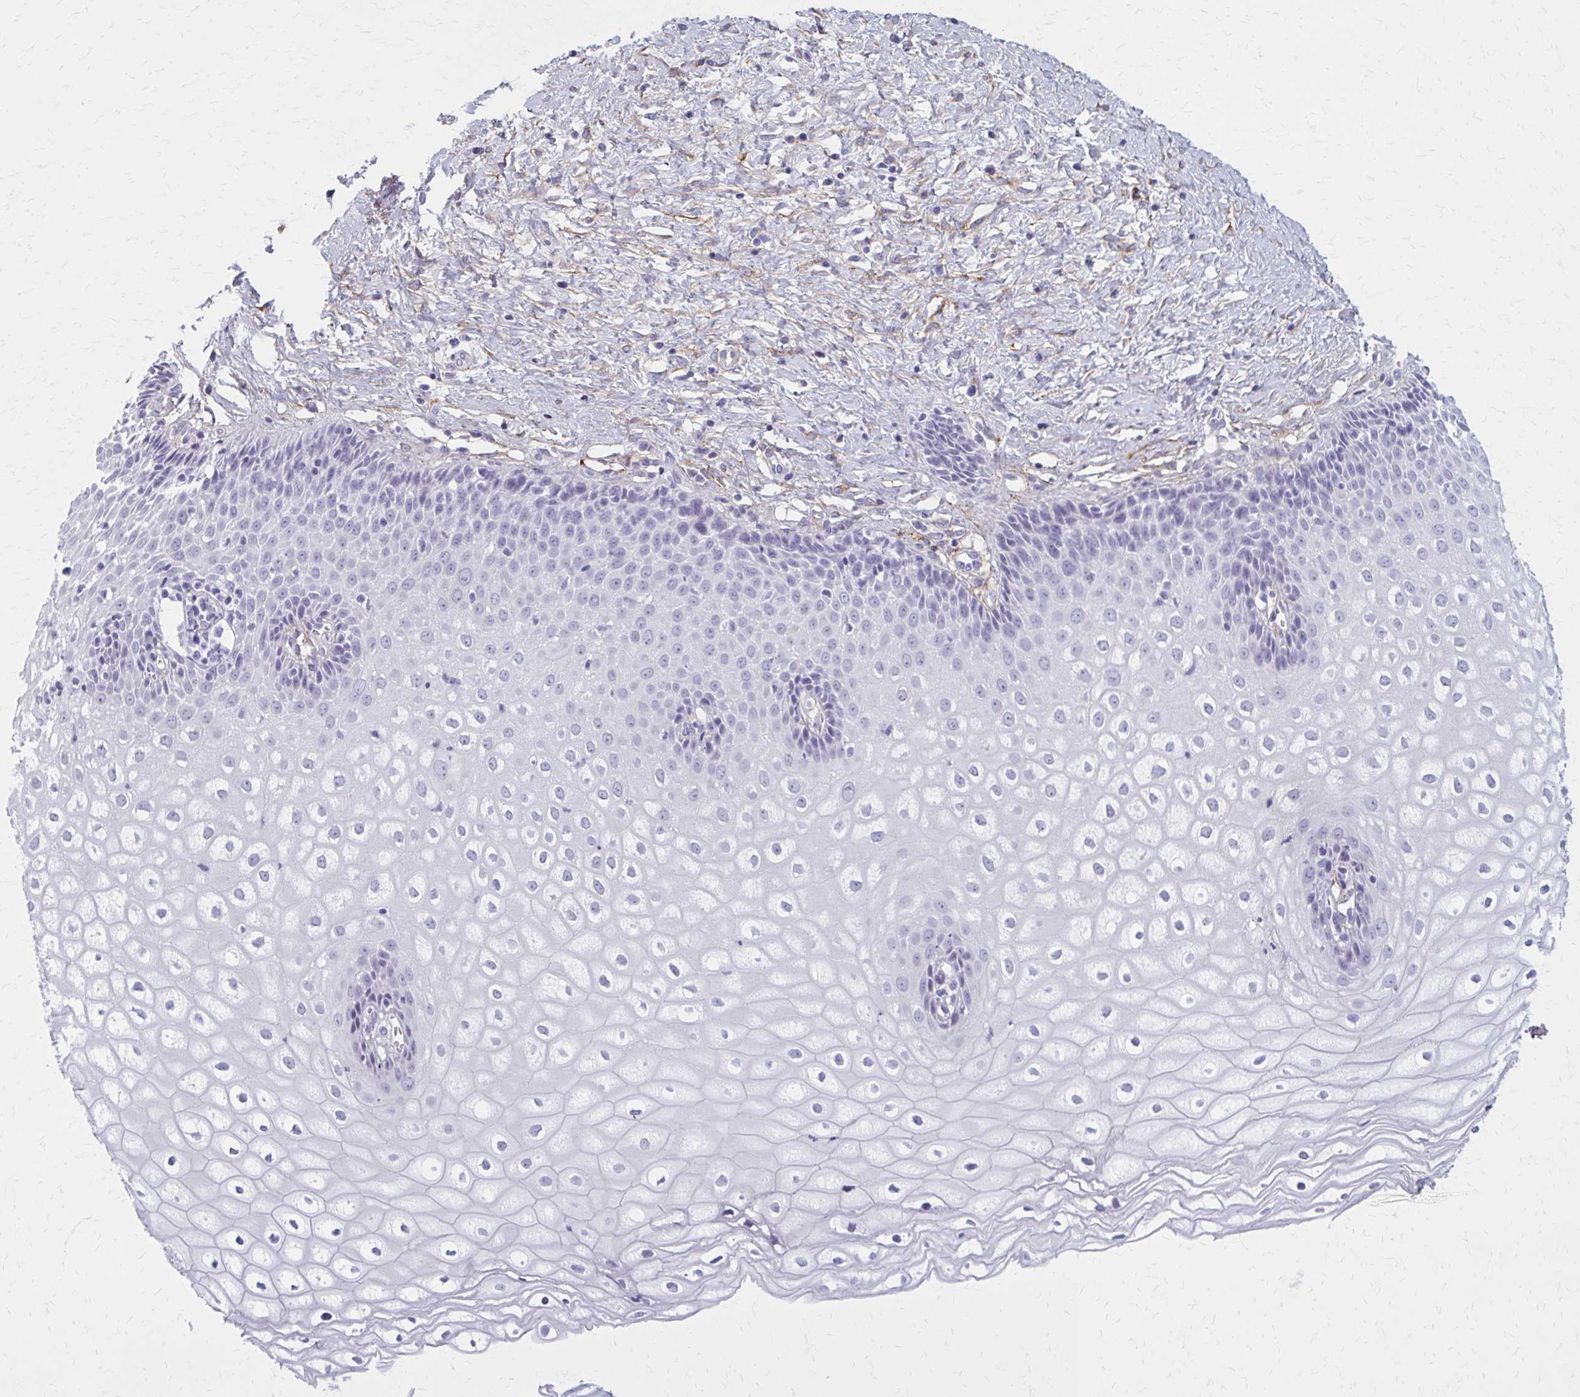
{"staining": {"intensity": "negative", "quantity": "none", "location": "none"}, "tissue": "cervix", "cell_type": "Glandular cells", "image_type": "normal", "snomed": [{"axis": "morphology", "description": "Normal tissue, NOS"}, {"axis": "topography", "description": "Cervix"}], "caption": "Protein analysis of normal cervix demonstrates no significant positivity in glandular cells. Nuclei are stained in blue.", "gene": "AKAP12", "patient": {"sex": "female", "age": 36}}